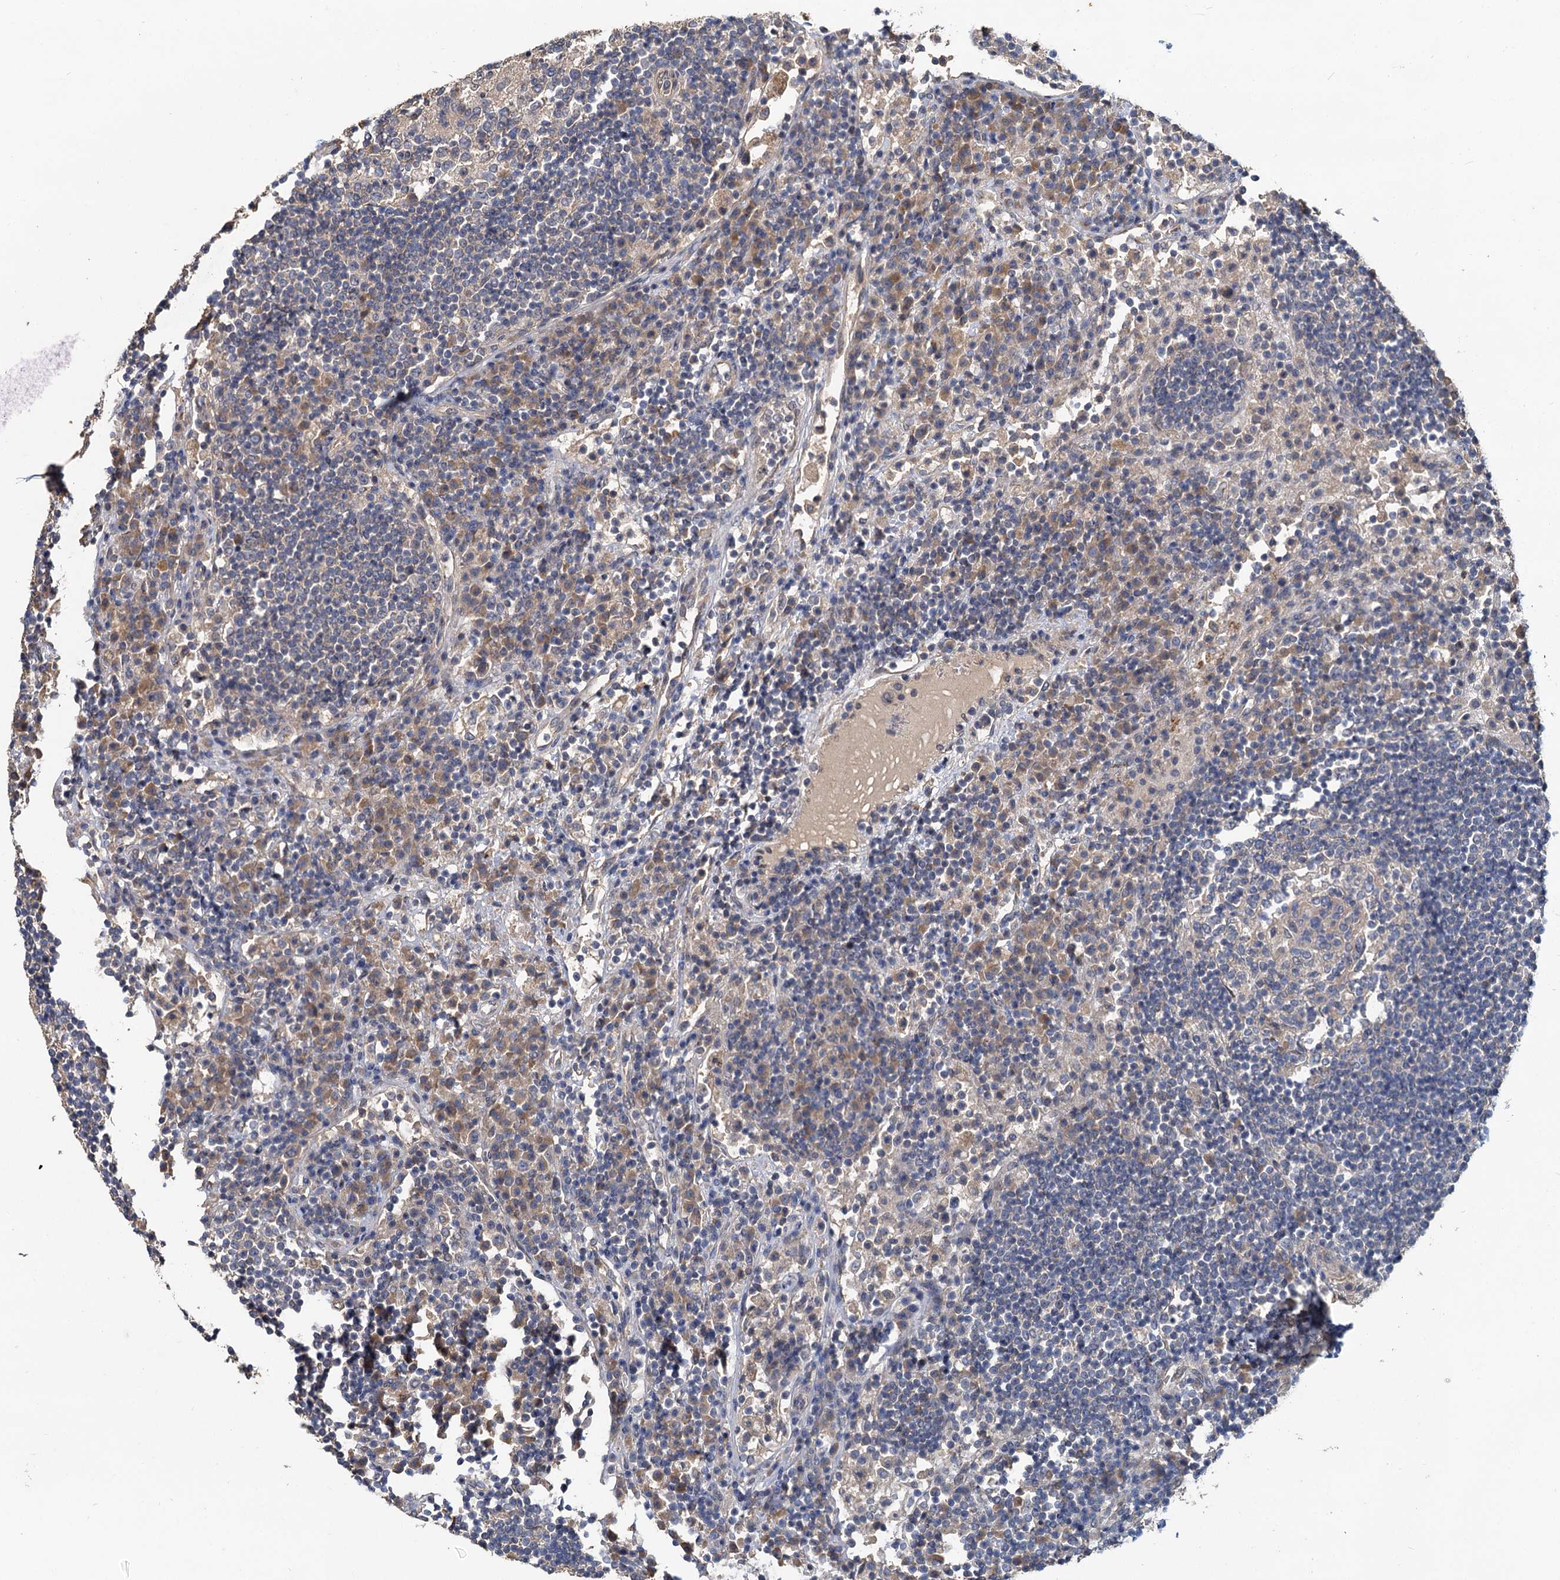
{"staining": {"intensity": "negative", "quantity": "none", "location": "none"}, "tissue": "lymph node", "cell_type": "Germinal center cells", "image_type": "normal", "snomed": [{"axis": "morphology", "description": "Normal tissue, NOS"}, {"axis": "topography", "description": "Lymph node"}], "caption": "IHC histopathology image of normal human lymph node stained for a protein (brown), which shows no positivity in germinal center cells.", "gene": "ZNF324", "patient": {"sex": "female", "age": 53}}